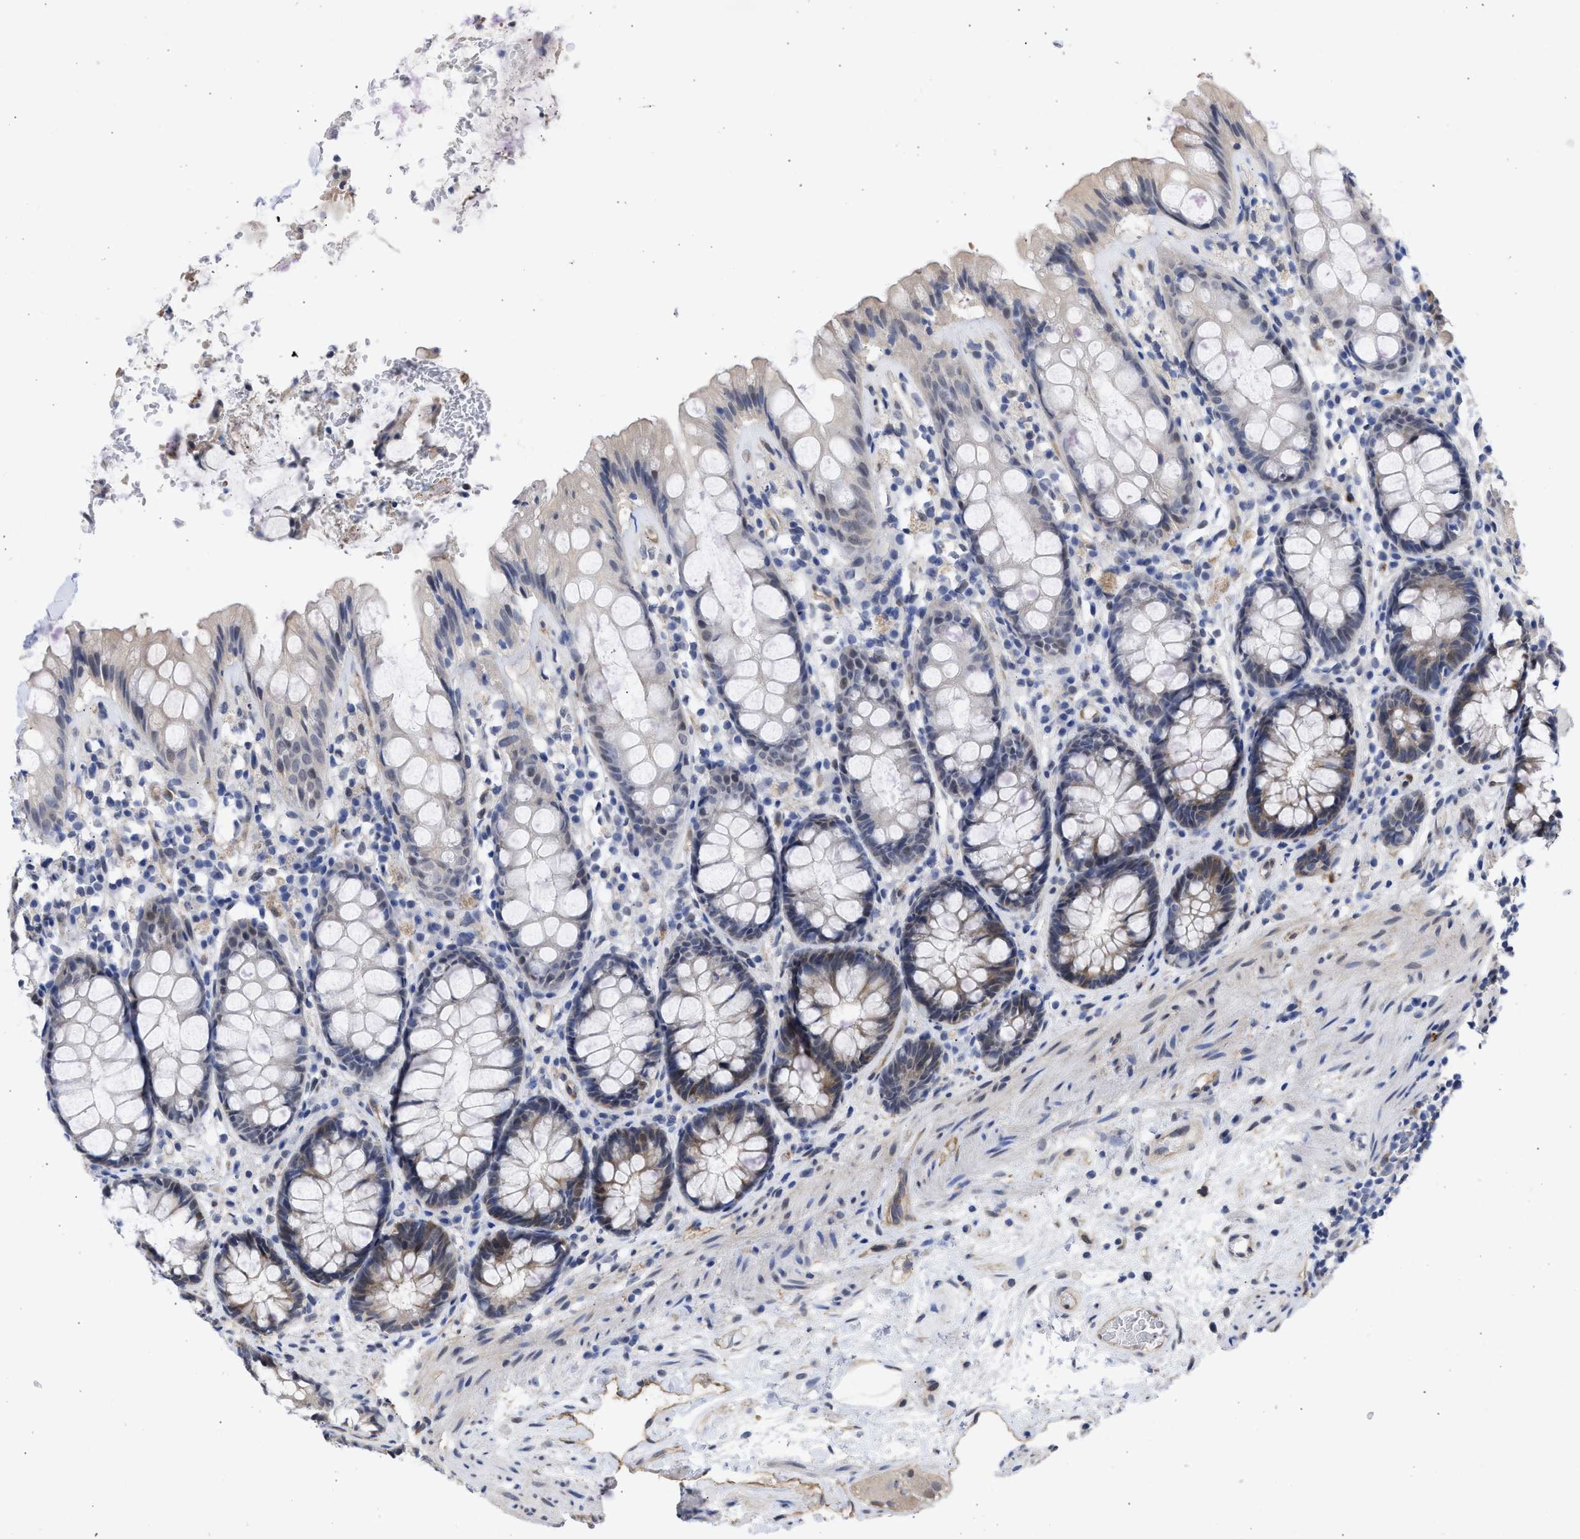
{"staining": {"intensity": "moderate", "quantity": "25%-75%", "location": "cytoplasmic/membranous"}, "tissue": "rectum", "cell_type": "Glandular cells", "image_type": "normal", "snomed": [{"axis": "morphology", "description": "Normal tissue, NOS"}, {"axis": "topography", "description": "Rectum"}], "caption": "Protein expression analysis of benign human rectum reveals moderate cytoplasmic/membranous staining in approximately 25%-75% of glandular cells. (Brightfield microscopy of DAB IHC at high magnification).", "gene": "THRA", "patient": {"sex": "male", "age": 64}}